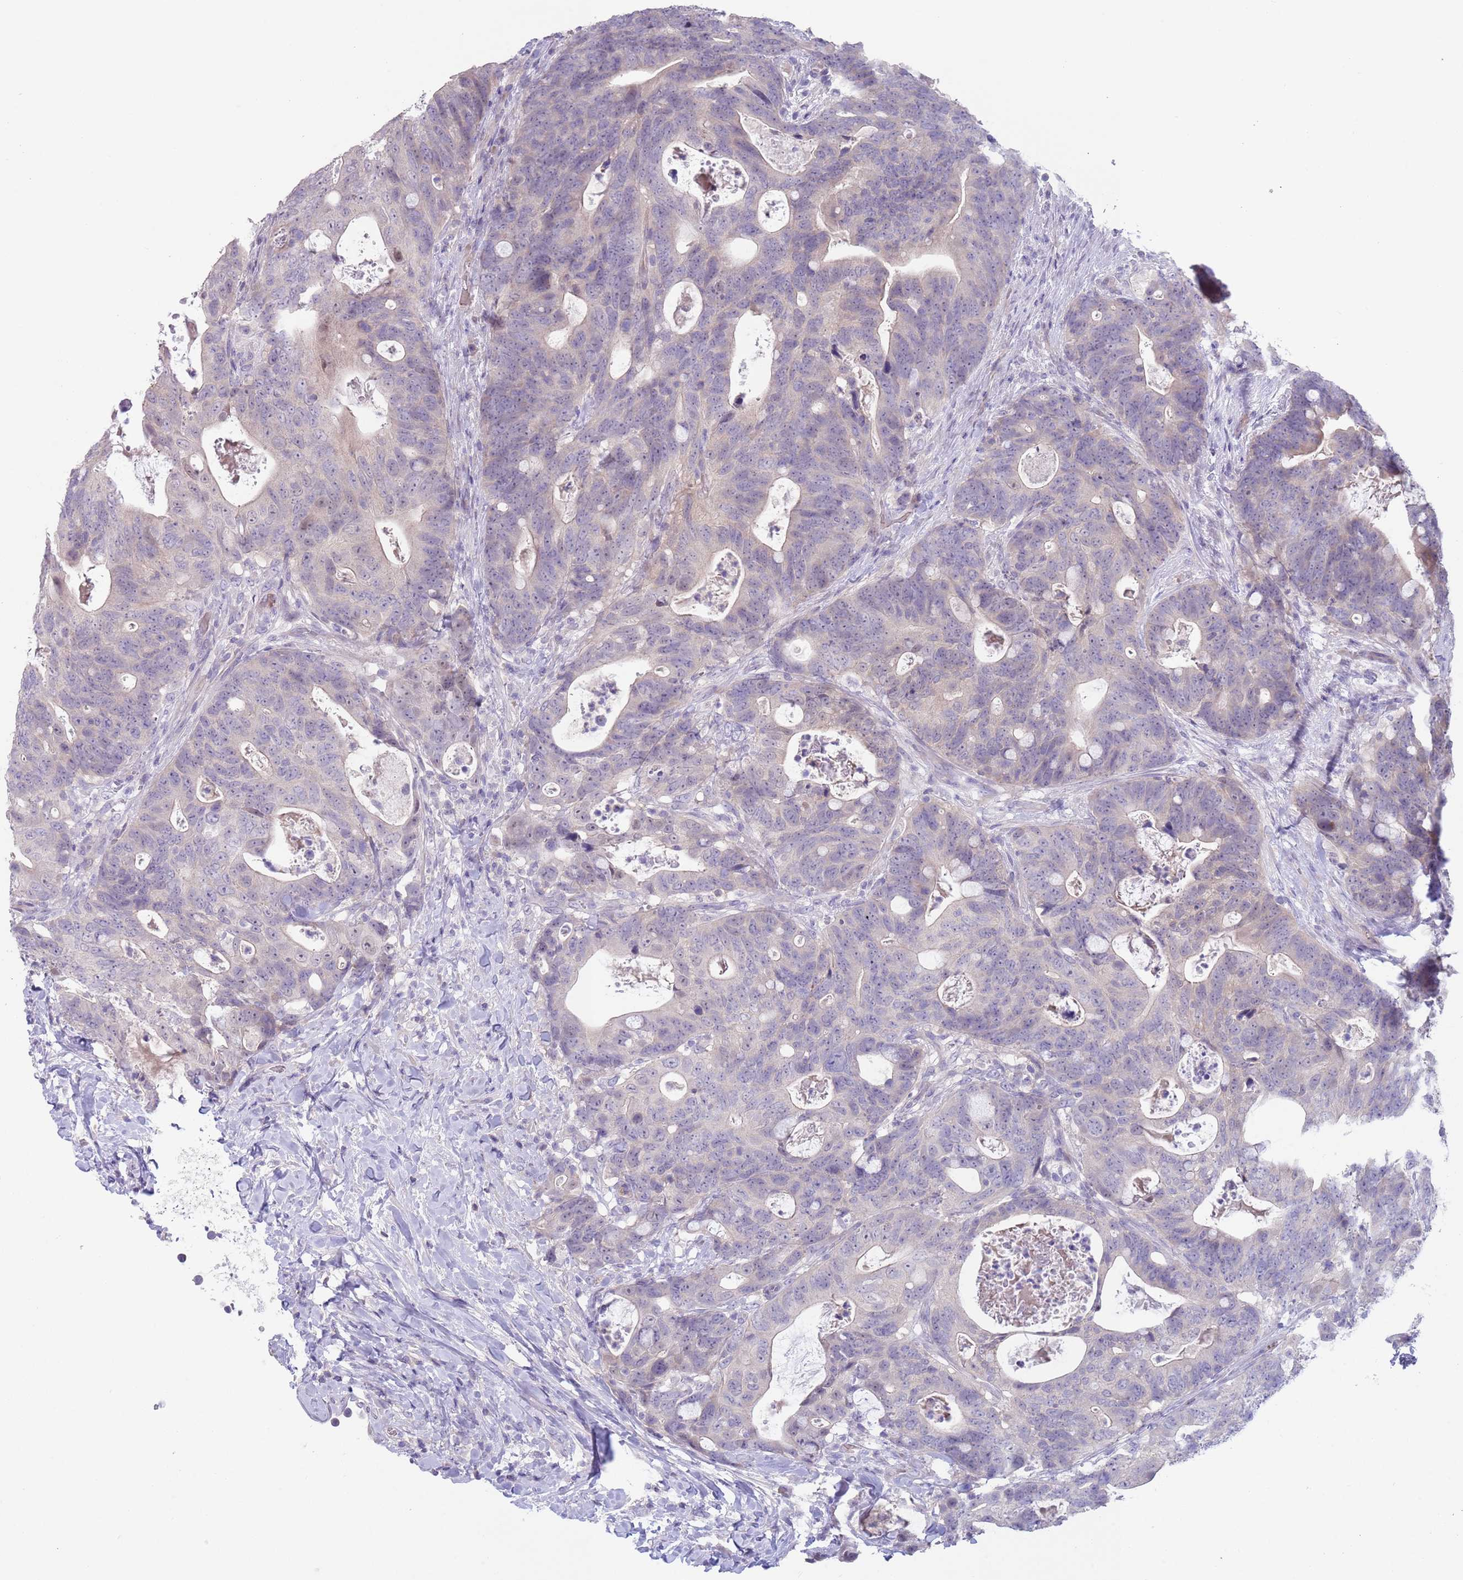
{"staining": {"intensity": "moderate", "quantity": "<25%", "location": "cytoplasmic/membranous"}, "tissue": "colorectal cancer", "cell_type": "Tumor cells", "image_type": "cancer", "snomed": [{"axis": "morphology", "description": "Adenocarcinoma, NOS"}, {"axis": "topography", "description": "Colon"}], "caption": "The immunohistochemical stain highlights moderate cytoplasmic/membranous expression in tumor cells of adenocarcinoma (colorectal) tissue. (IHC, brightfield microscopy, high magnification).", "gene": "ZNF14", "patient": {"sex": "female", "age": 82}}